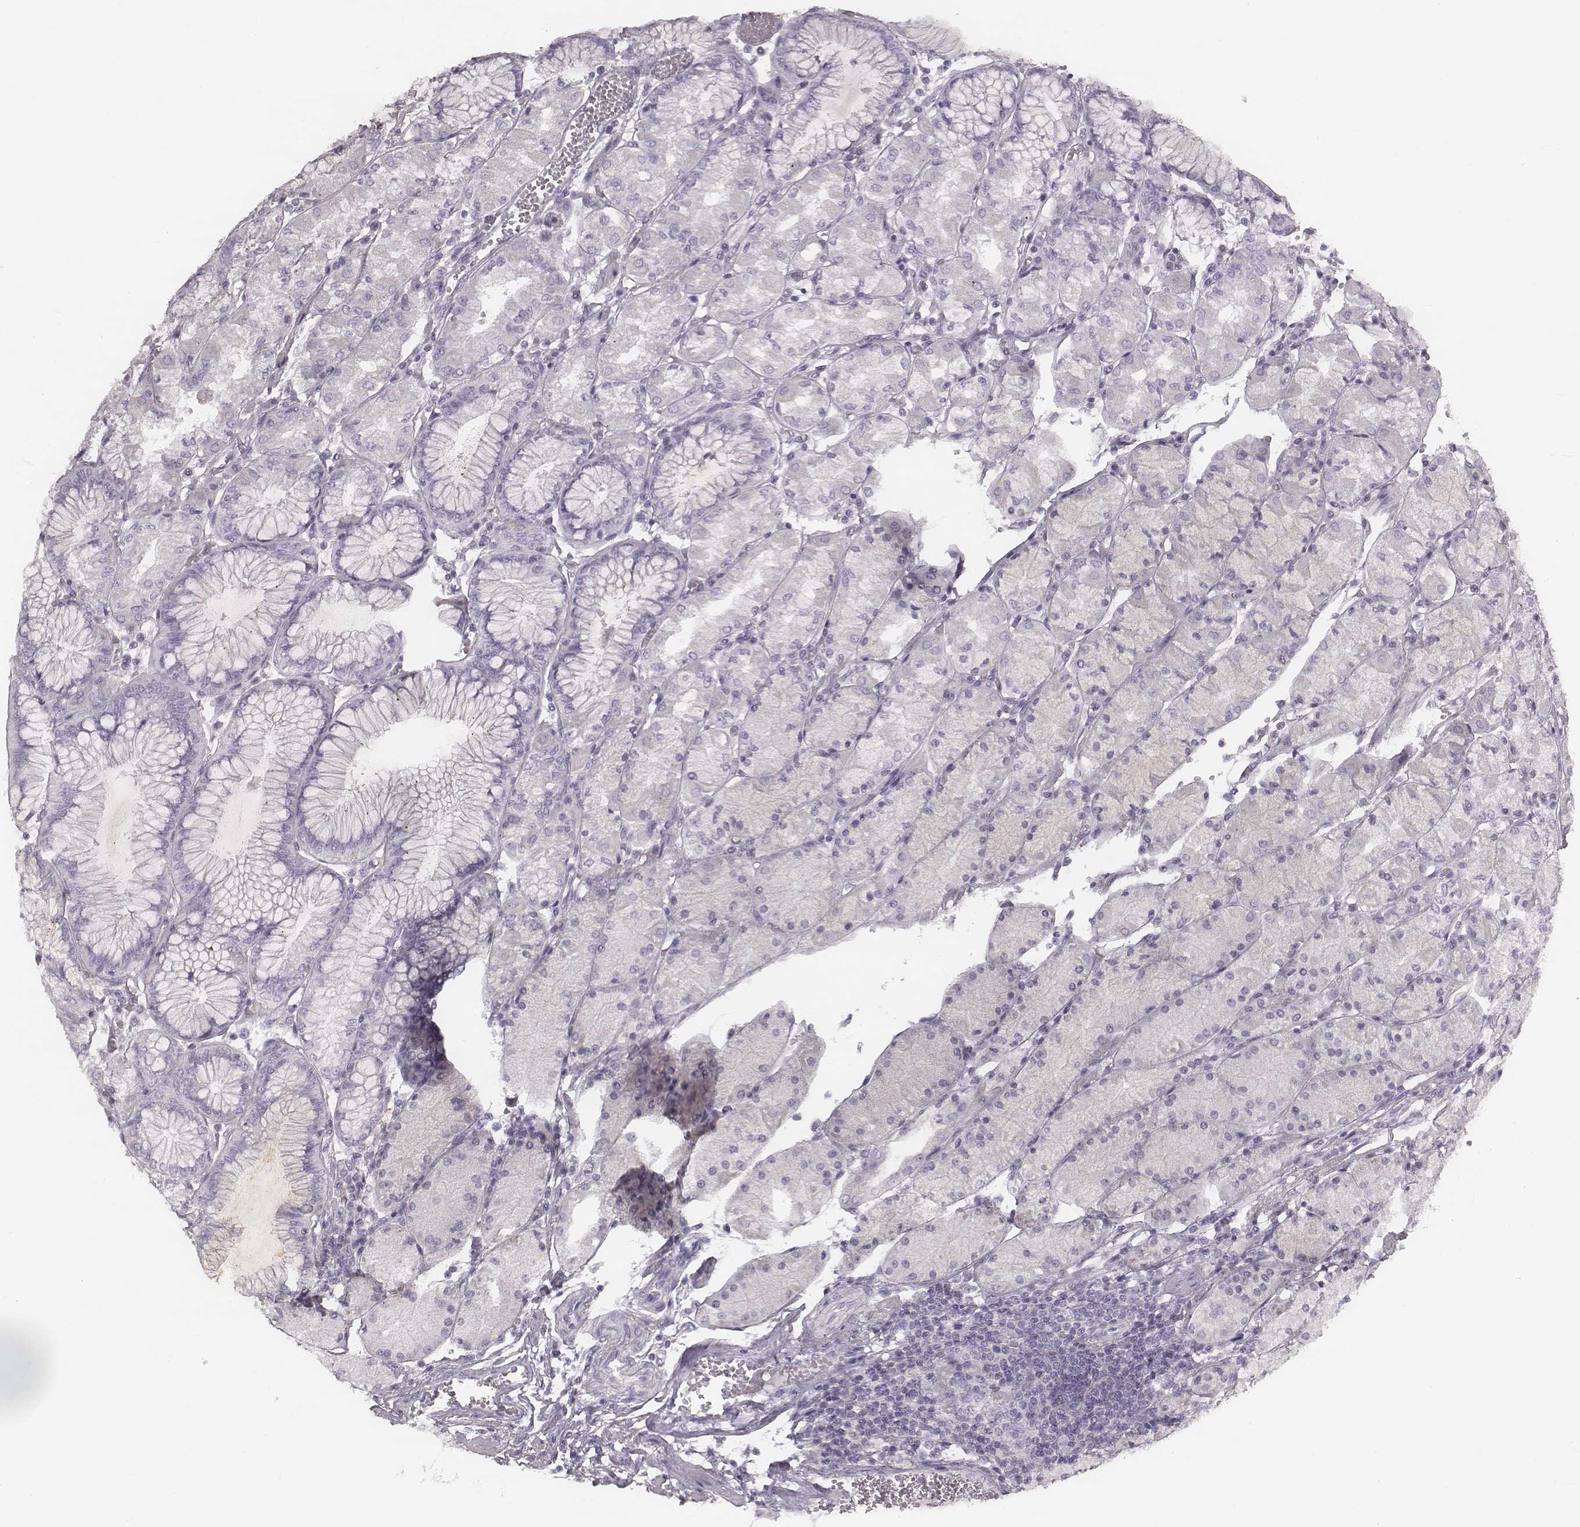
{"staining": {"intensity": "negative", "quantity": "none", "location": "none"}, "tissue": "stomach", "cell_type": "Glandular cells", "image_type": "normal", "snomed": [{"axis": "morphology", "description": "Normal tissue, NOS"}, {"axis": "topography", "description": "Stomach, upper"}], "caption": "This is an IHC micrograph of normal stomach. There is no expression in glandular cells.", "gene": "ENSG00000285837", "patient": {"sex": "male", "age": 69}}